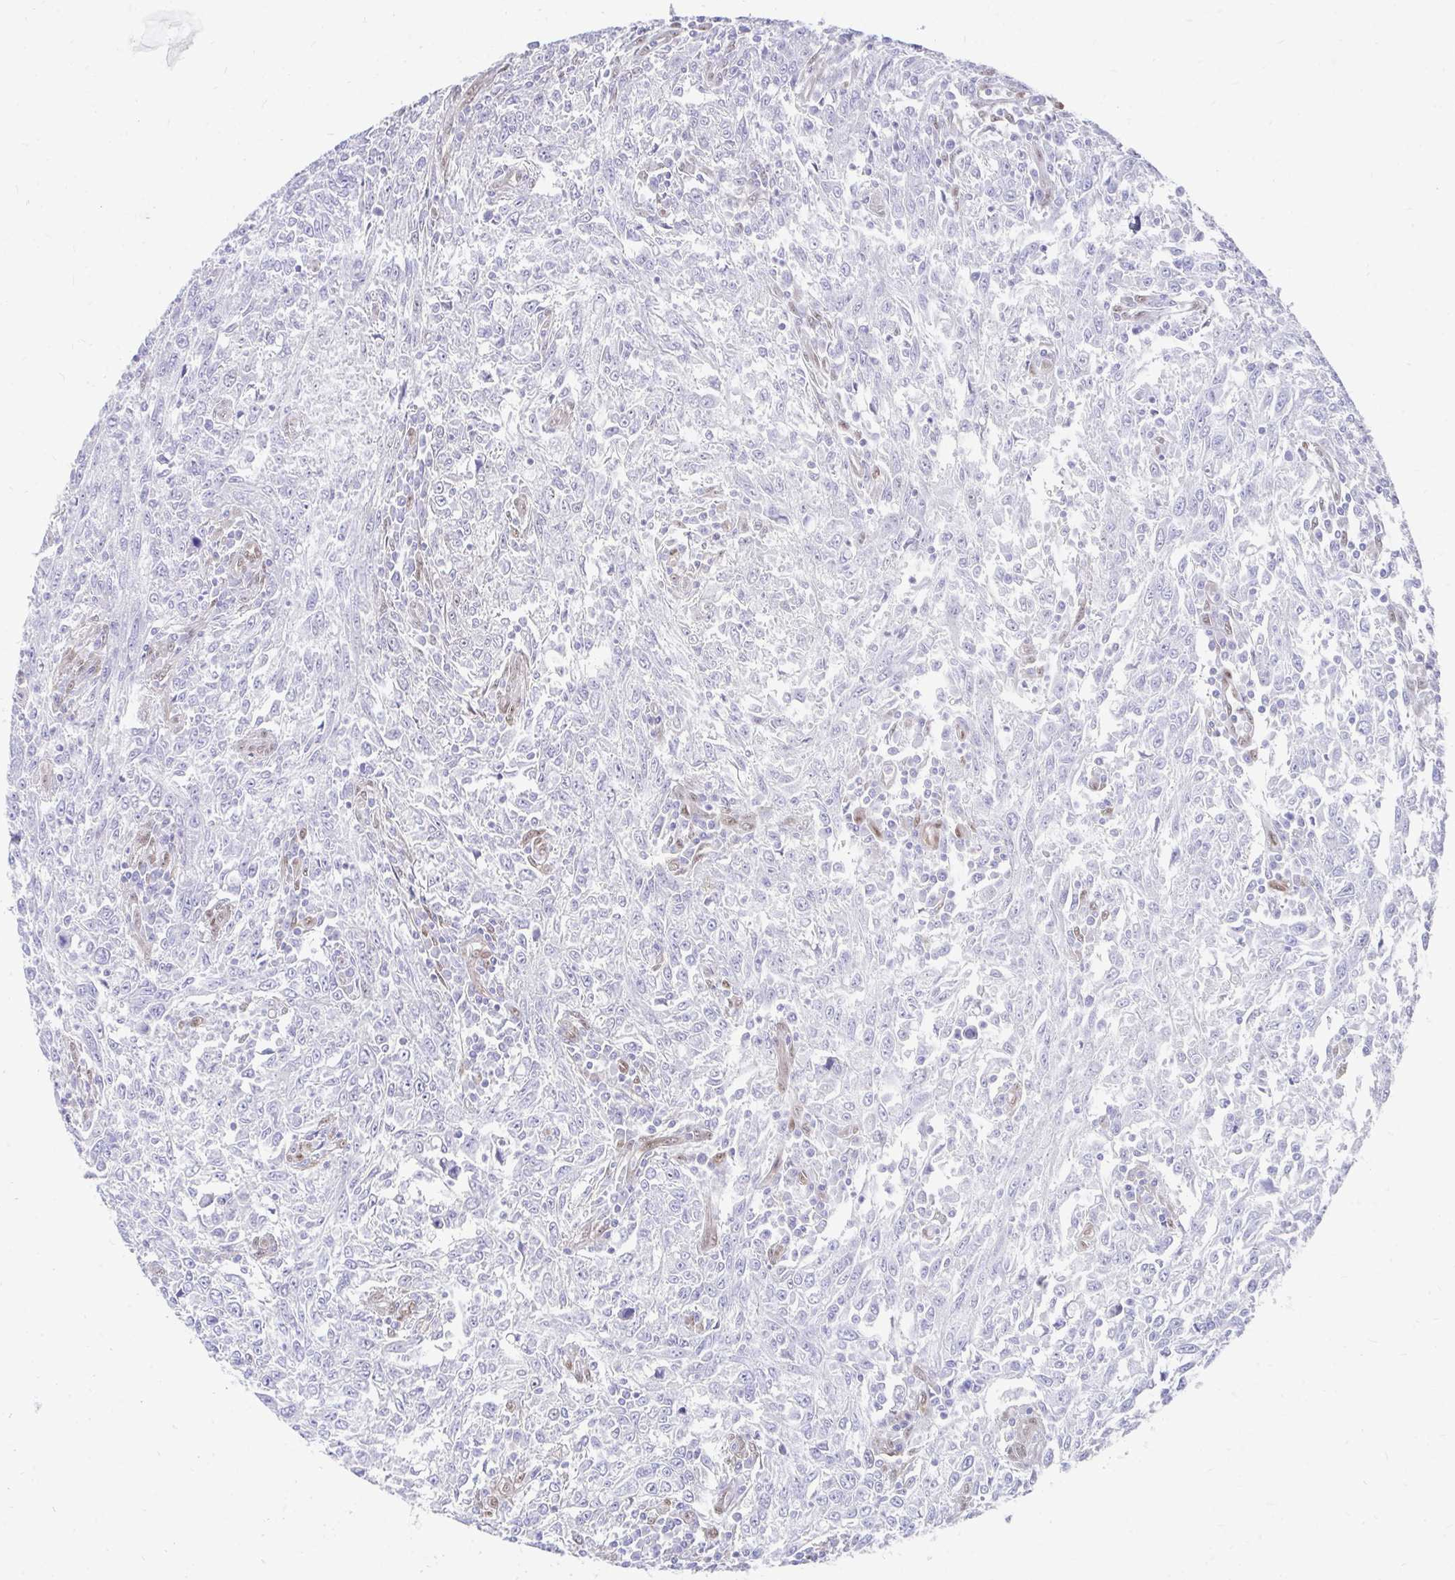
{"staining": {"intensity": "negative", "quantity": "none", "location": "none"}, "tissue": "breast cancer", "cell_type": "Tumor cells", "image_type": "cancer", "snomed": [{"axis": "morphology", "description": "Duct carcinoma"}, {"axis": "topography", "description": "Breast"}], "caption": "Human breast invasive ductal carcinoma stained for a protein using immunohistochemistry (IHC) reveals no staining in tumor cells.", "gene": "RBPMS", "patient": {"sex": "female", "age": 50}}